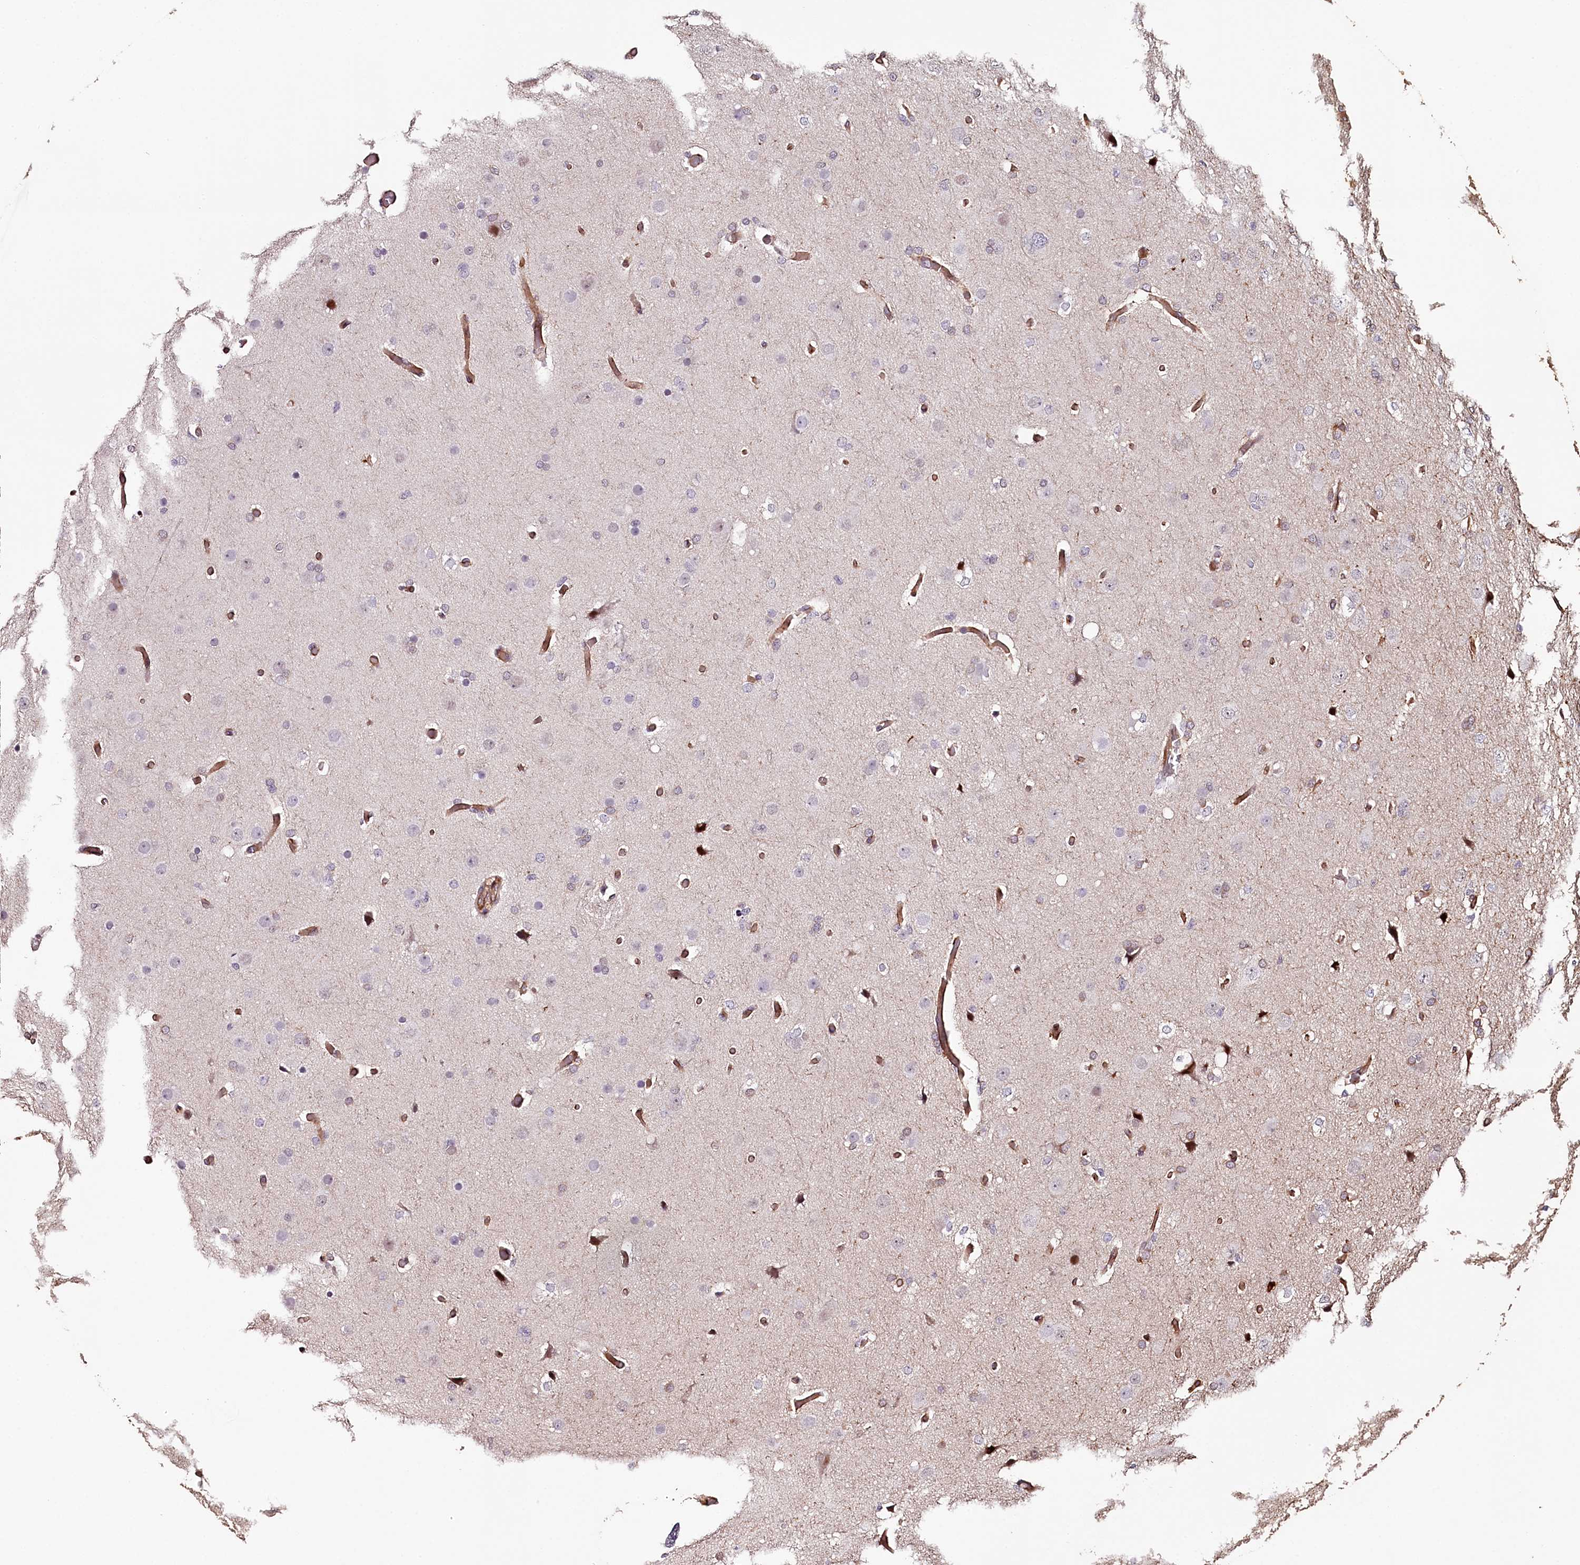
{"staining": {"intensity": "strong", "quantity": "<25%", "location": "cytoplasmic/membranous"}, "tissue": "glioma", "cell_type": "Tumor cells", "image_type": "cancer", "snomed": [{"axis": "morphology", "description": "Glioma, malignant, High grade"}, {"axis": "topography", "description": "Cerebral cortex"}], "caption": "This image exhibits immunohistochemistry (IHC) staining of human glioma, with medium strong cytoplasmic/membranous expression in approximately <25% of tumor cells.", "gene": "KIF14", "patient": {"sex": "female", "age": 36}}